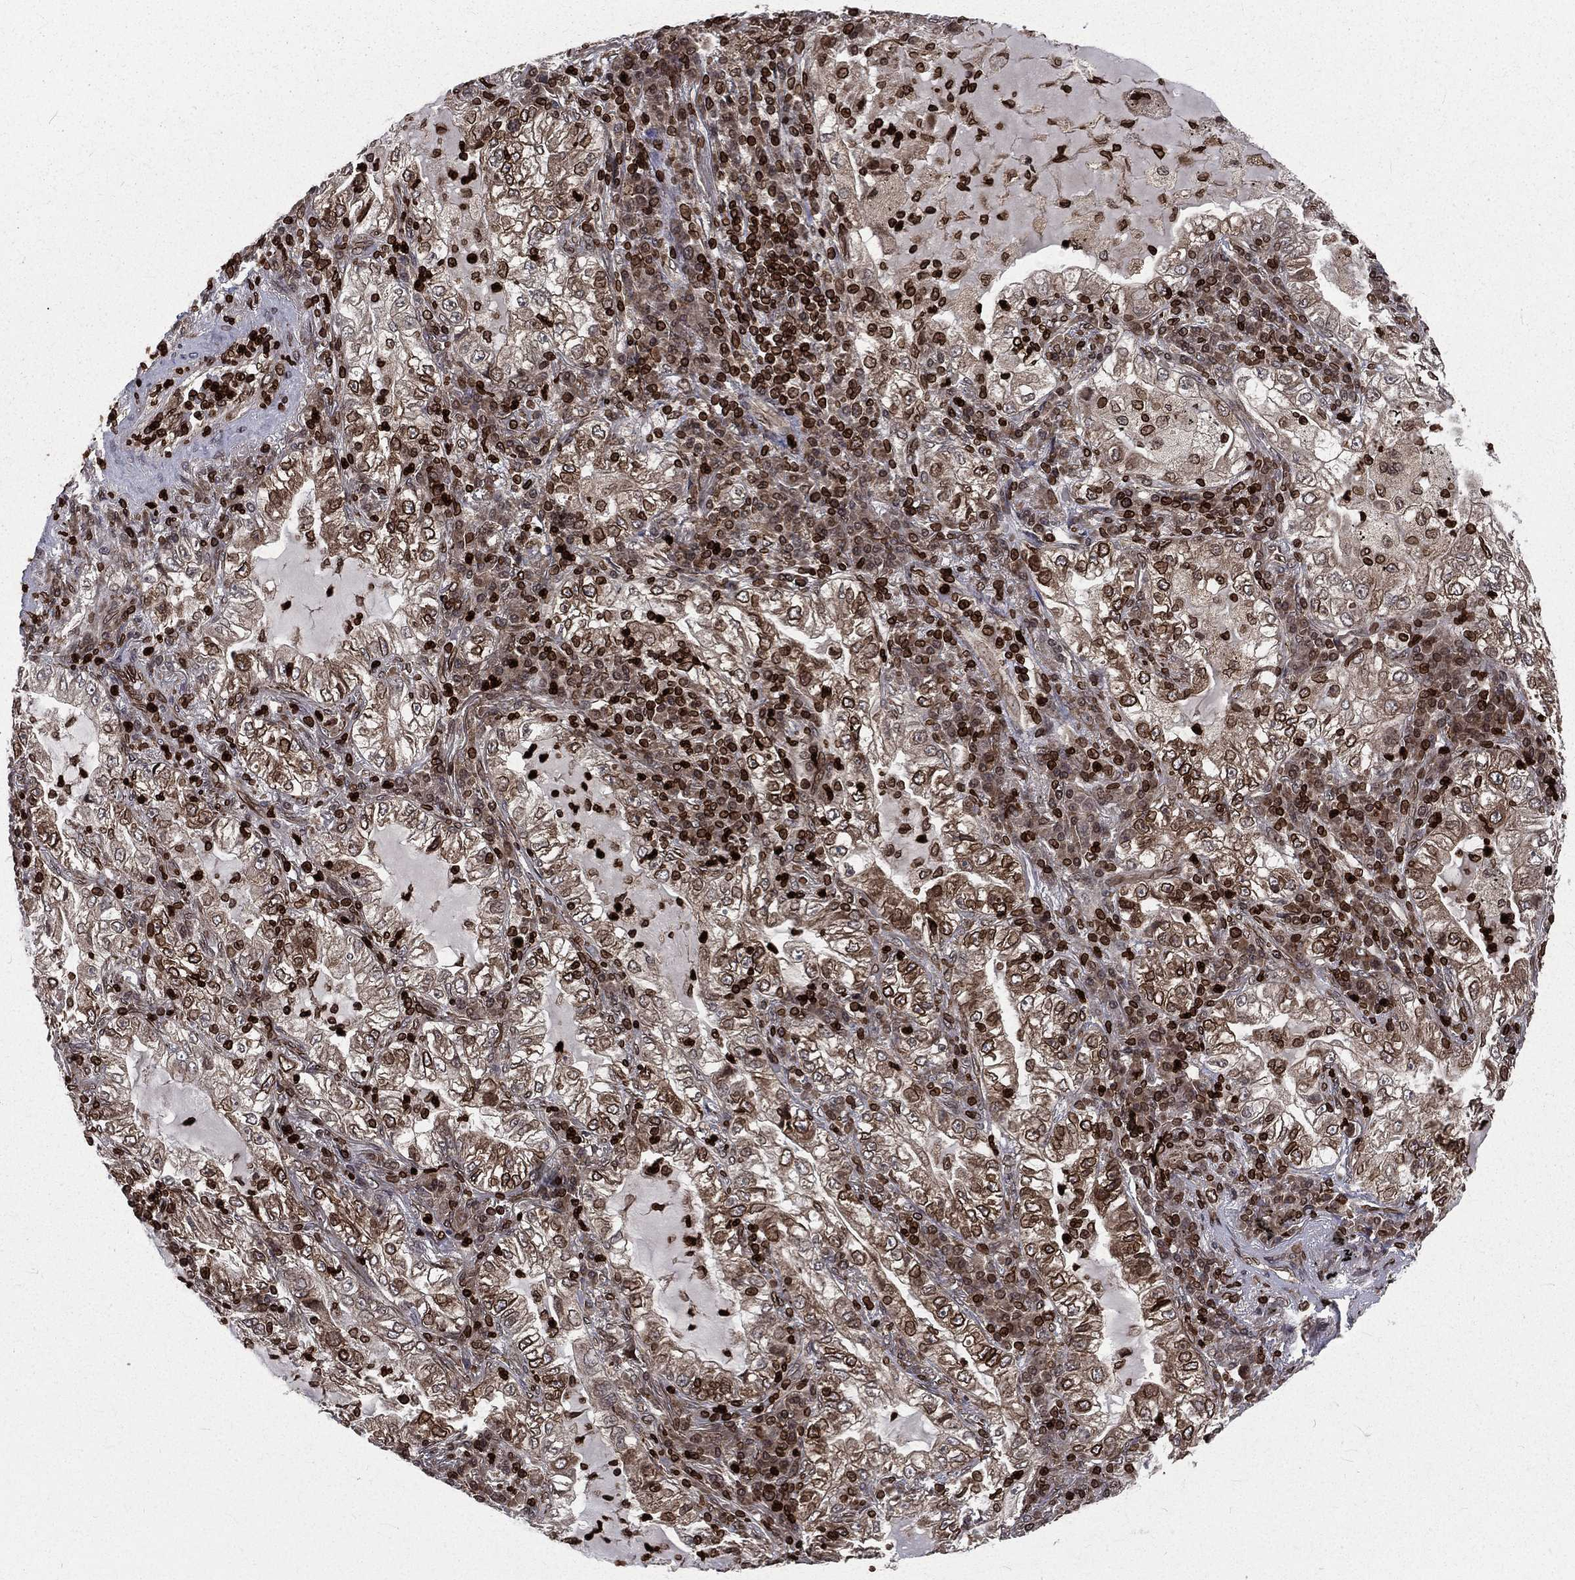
{"staining": {"intensity": "strong", "quantity": "25%-75%", "location": "cytoplasmic/membranous,nuclear"}, "tissue": "lung cancer", "cell_type": "Tumor cells", "image_type": "cancer", "snomed": [{"axis": "morphology", "description": "Adenocarcinoma, NOS"}, {"axis": "topography", "description": "Lung"}], "caption": "Human lung cancer stained with a brown dye shows strong cytoplasmic/membranous and nuclear positive expression in approximately 25%-75% of tumor cells.", "gene": "LBR", "patient": {"sex": "female", "age": 73}}